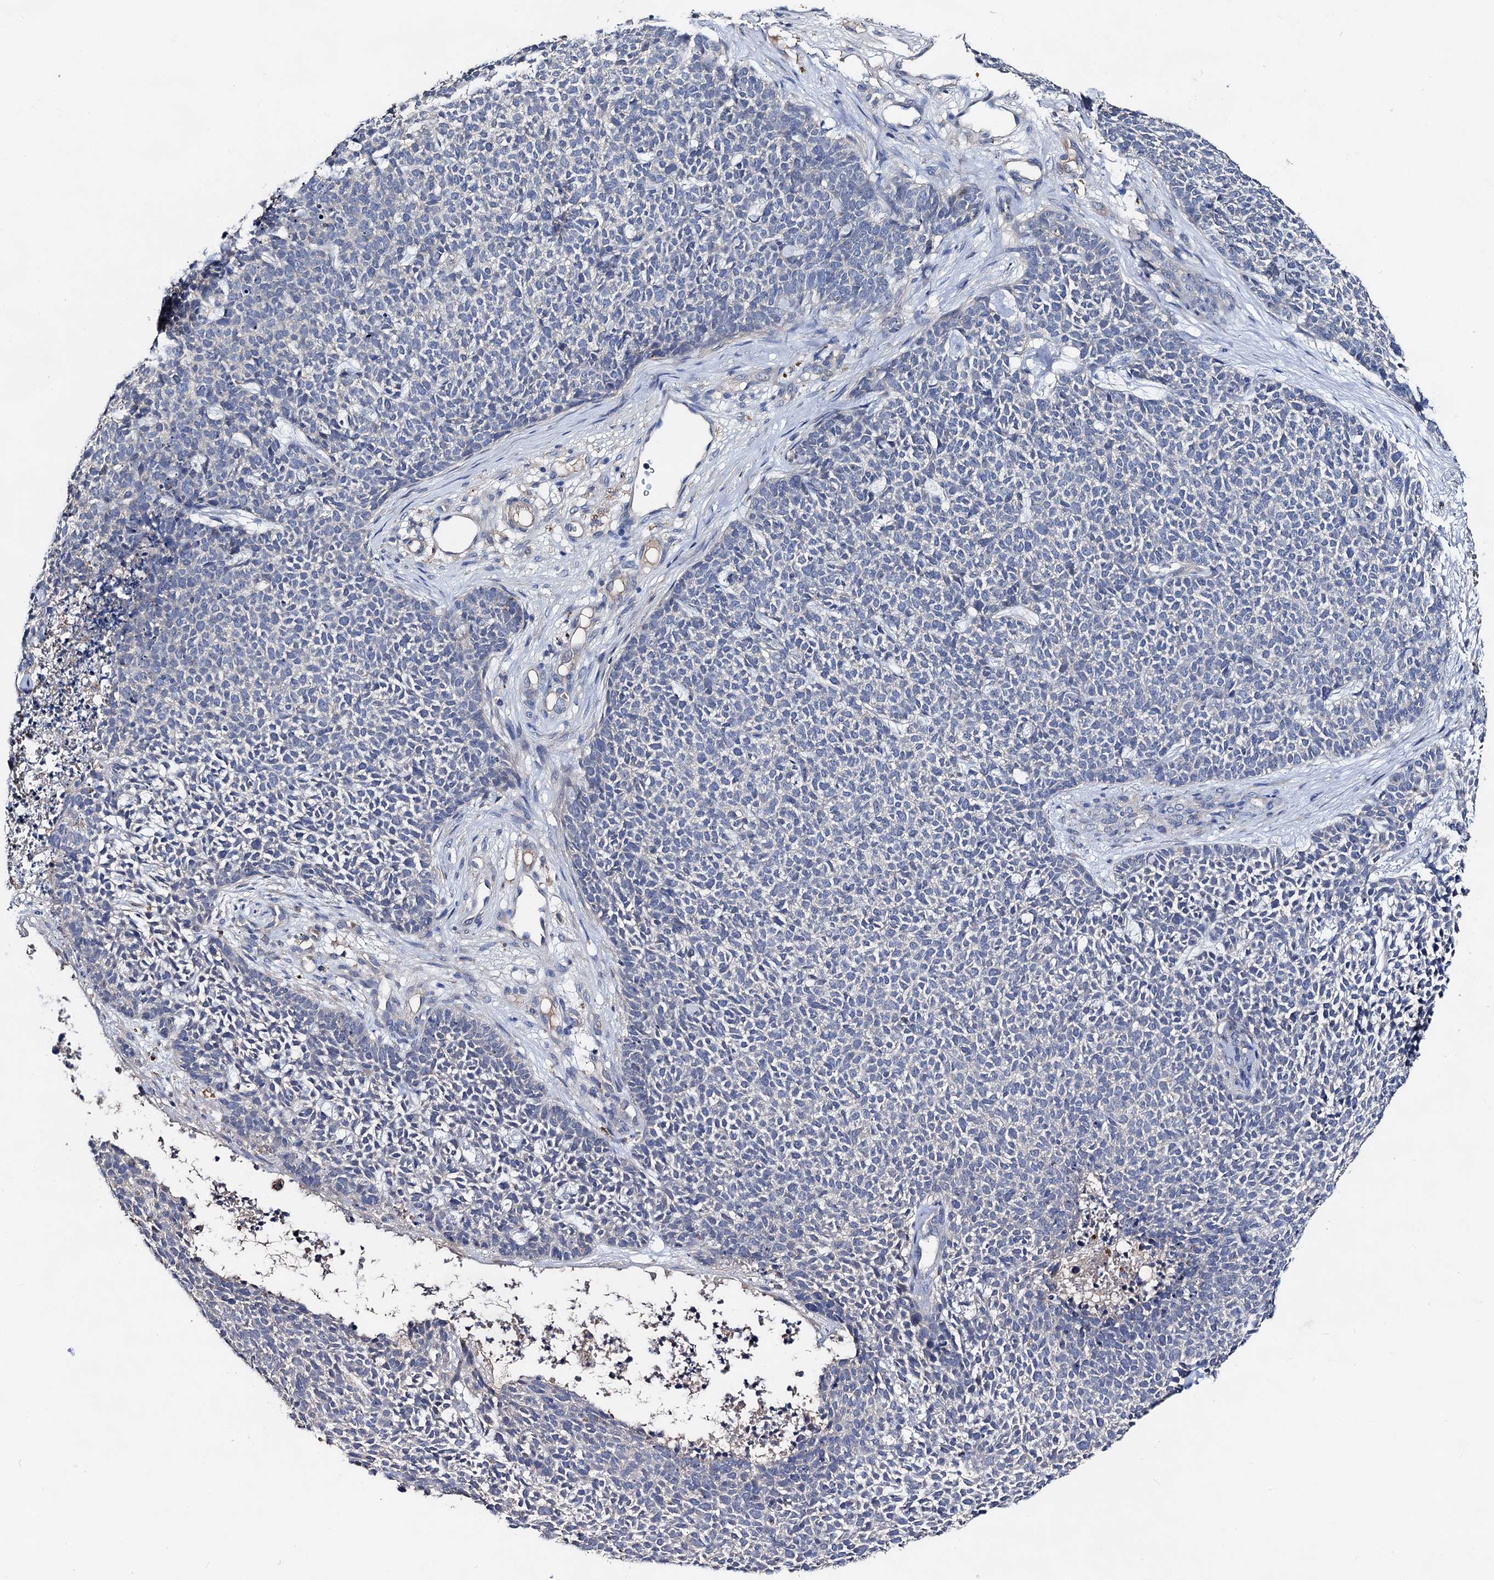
{"staining": {"intensity": "negative", "quantity": "none", "location": "none"}, "tissue": "skin cancer", "cell_type": "Tumor cells", "image_type": "cancer", "snomed": [{"axis": "morphology", "description": "Basal cell carcinoma"}, {"axis": "topography", "description": "Skin"}], "caption": "A photomicrograph of skin basal cell carcinoma stained for a protein demonstrates no brown staining in tumor cells.", "gene": "HVCN1", "patient": {"sex": "female", "age": 84}}